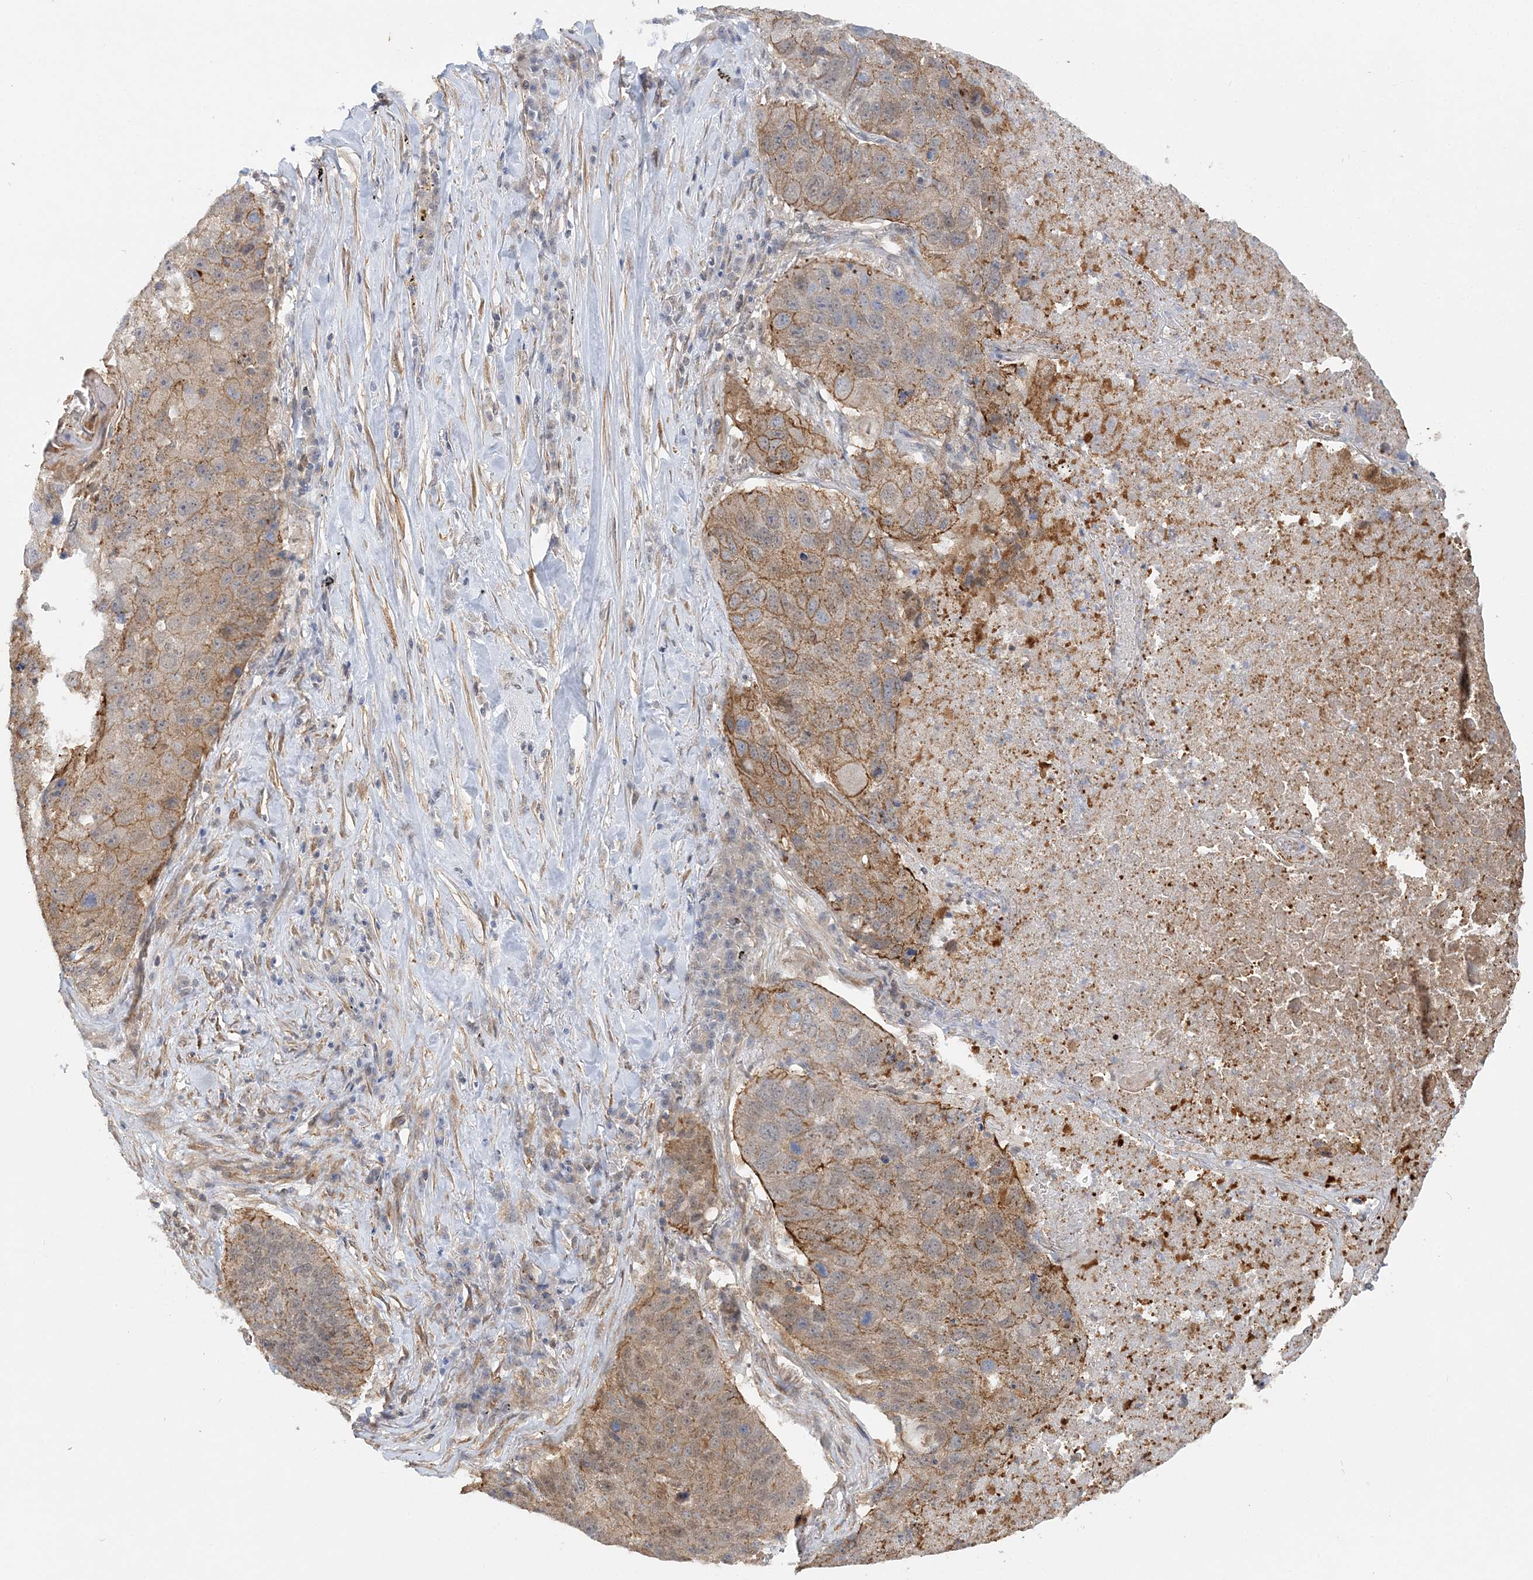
{"staining": {"intensity": "moderate", "quantity": "25%-75%", "location": "cytoplasmic/membranous"}, "tissue": "lung cancer", "cell_type": "Tumor cells", "image_type": "cancer", "snomed": [{"axis": "morphology", "description": "Squamous cell carcinoma, NOS"}, {"axis": "topography", "description": "Lung"}], "caption": "Lung cancer (squamous cell carcinoma) stained with immunohistochemistry displays moderate cytoplasmic/membranous staining in about 25%-75% of tumor cells.", "gene": "MAT2B", "patient": {"sex": "male", "age": 61}}